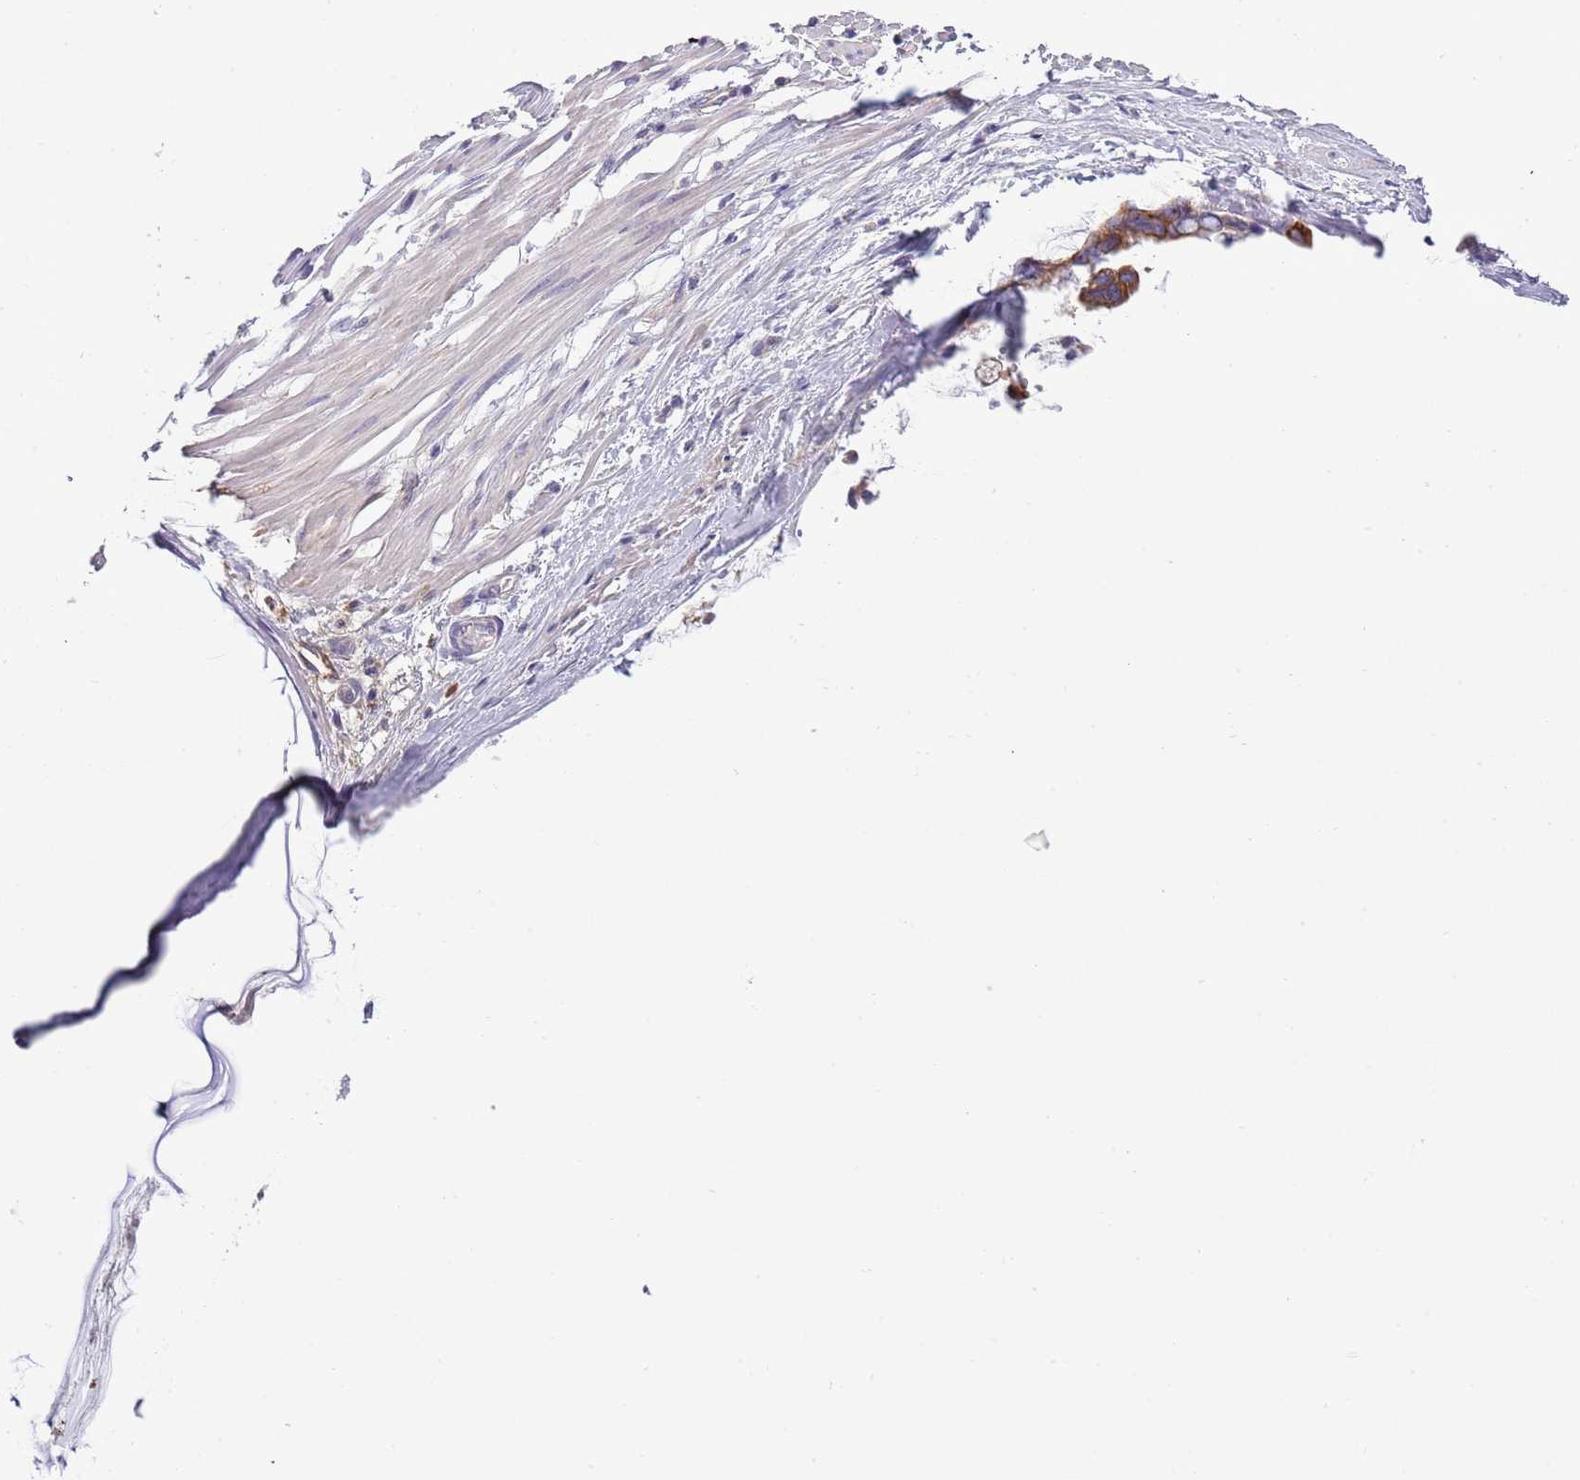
{"staining": {"intensity": "moderate", "quantity": "25%-75%", "location": "cytoplasmic/membranous"}, "tissue": "ovarian cancer", "cell_type": "Tumor cells", "image_type": "cancer", "snomed": [{"axis": "morphology", "description": "Cystadenocarcinoma, mucinous, NOS"}, {"axis": "topography", "description": "Ovary"}], "caption": "A brown stain shows moderate cytoplasmic/membranous expression of a protein in ovarian cancer tumor cells.", "gene": "HES3", "patient": {"sex": "female", "age": 39}}